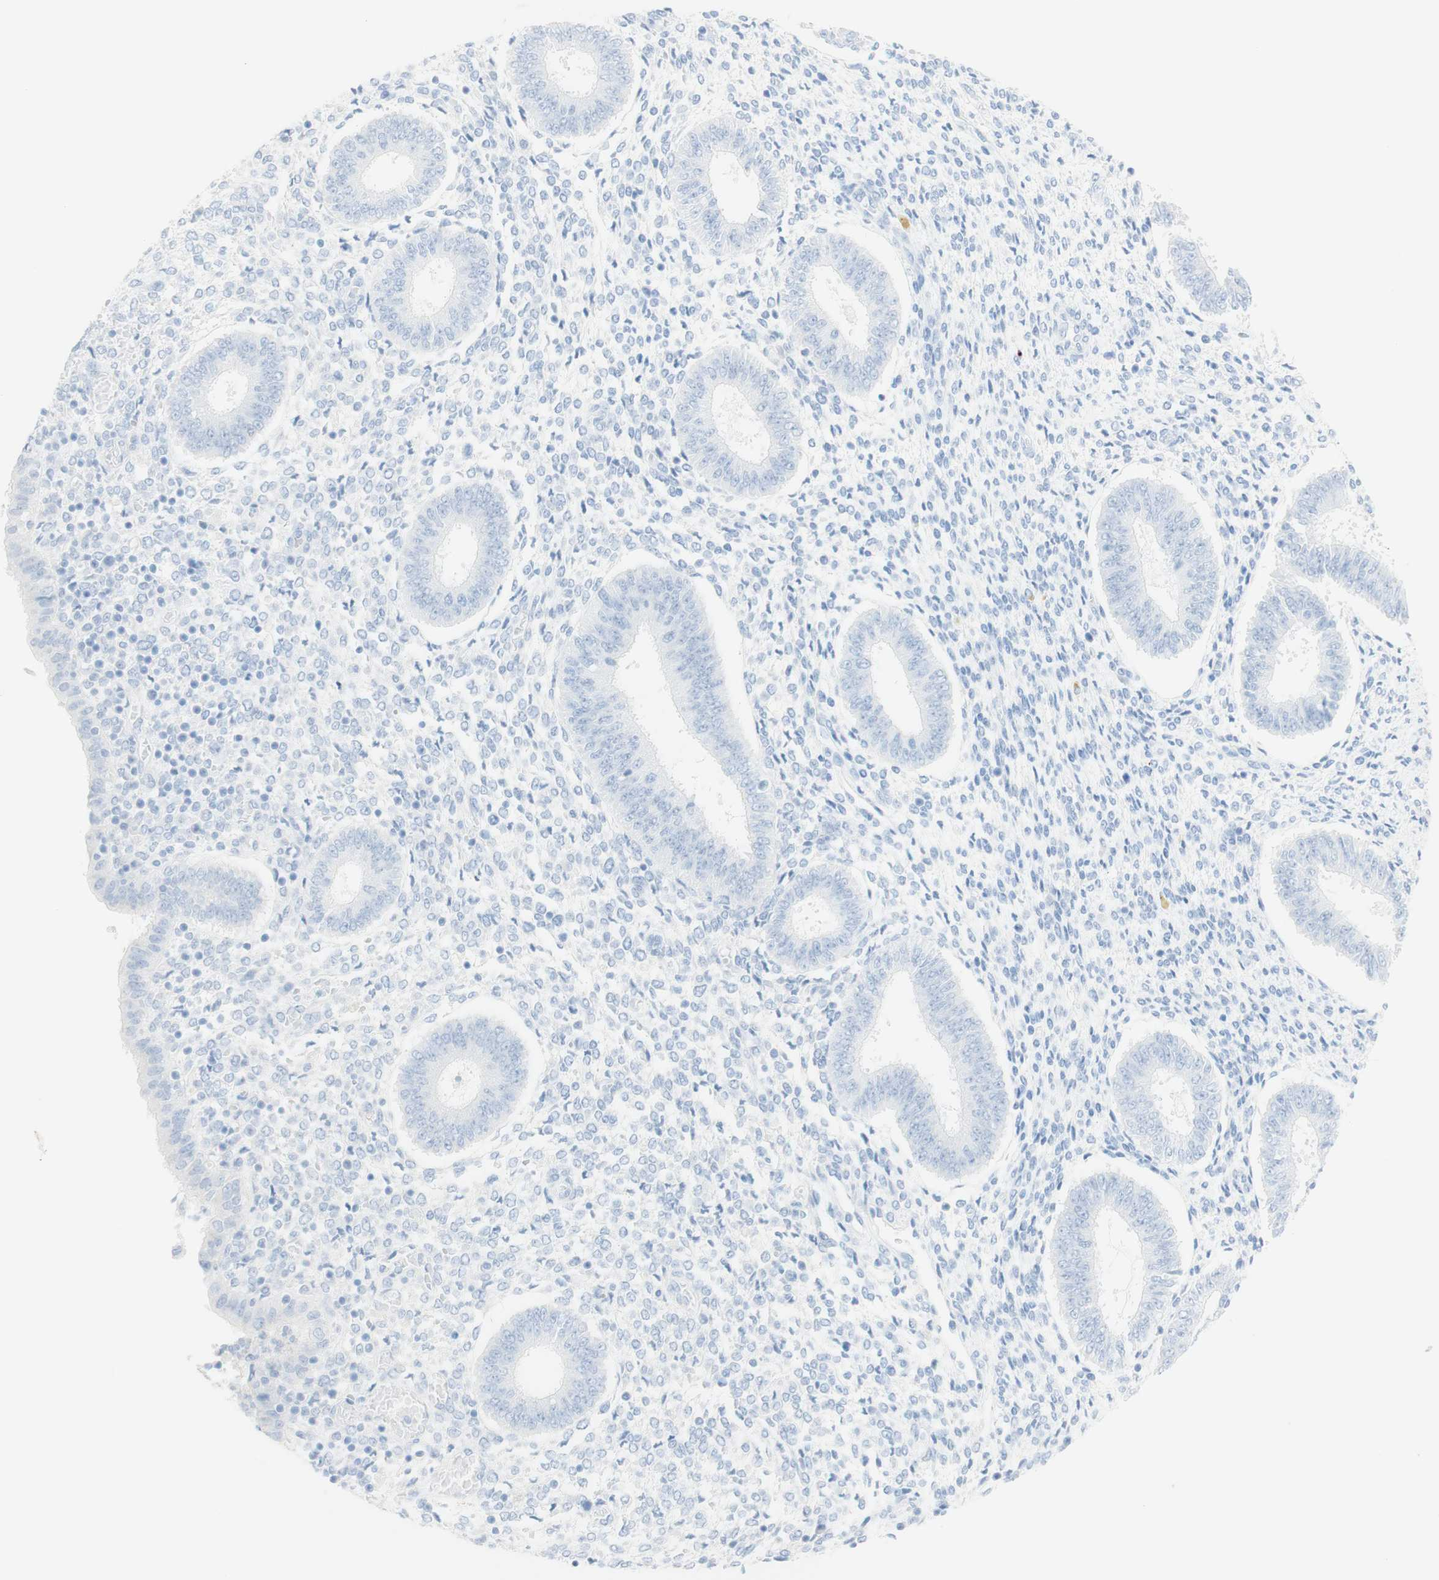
{"staining": {"intensity": "negative", "quantity": "none", "location": "none"}, "tissue": "endometrium", "cell_type": "Cells in endometrial stroma", "image_type": "normal", "snomed": [{"axis": "morphology", "description": "Normal tissue, NOS"}, {"axis": "topography", "description": "Endometrium"}], "caption": "This histopathology image is of benign endometrium stained with immunohistochemistry to label a protein in brown with the nuclei are counter-stained blue. There is no expression in cells in endometrial stroma.", "gene": "TPO", "patient": {"sex": "female", "age": 35}}